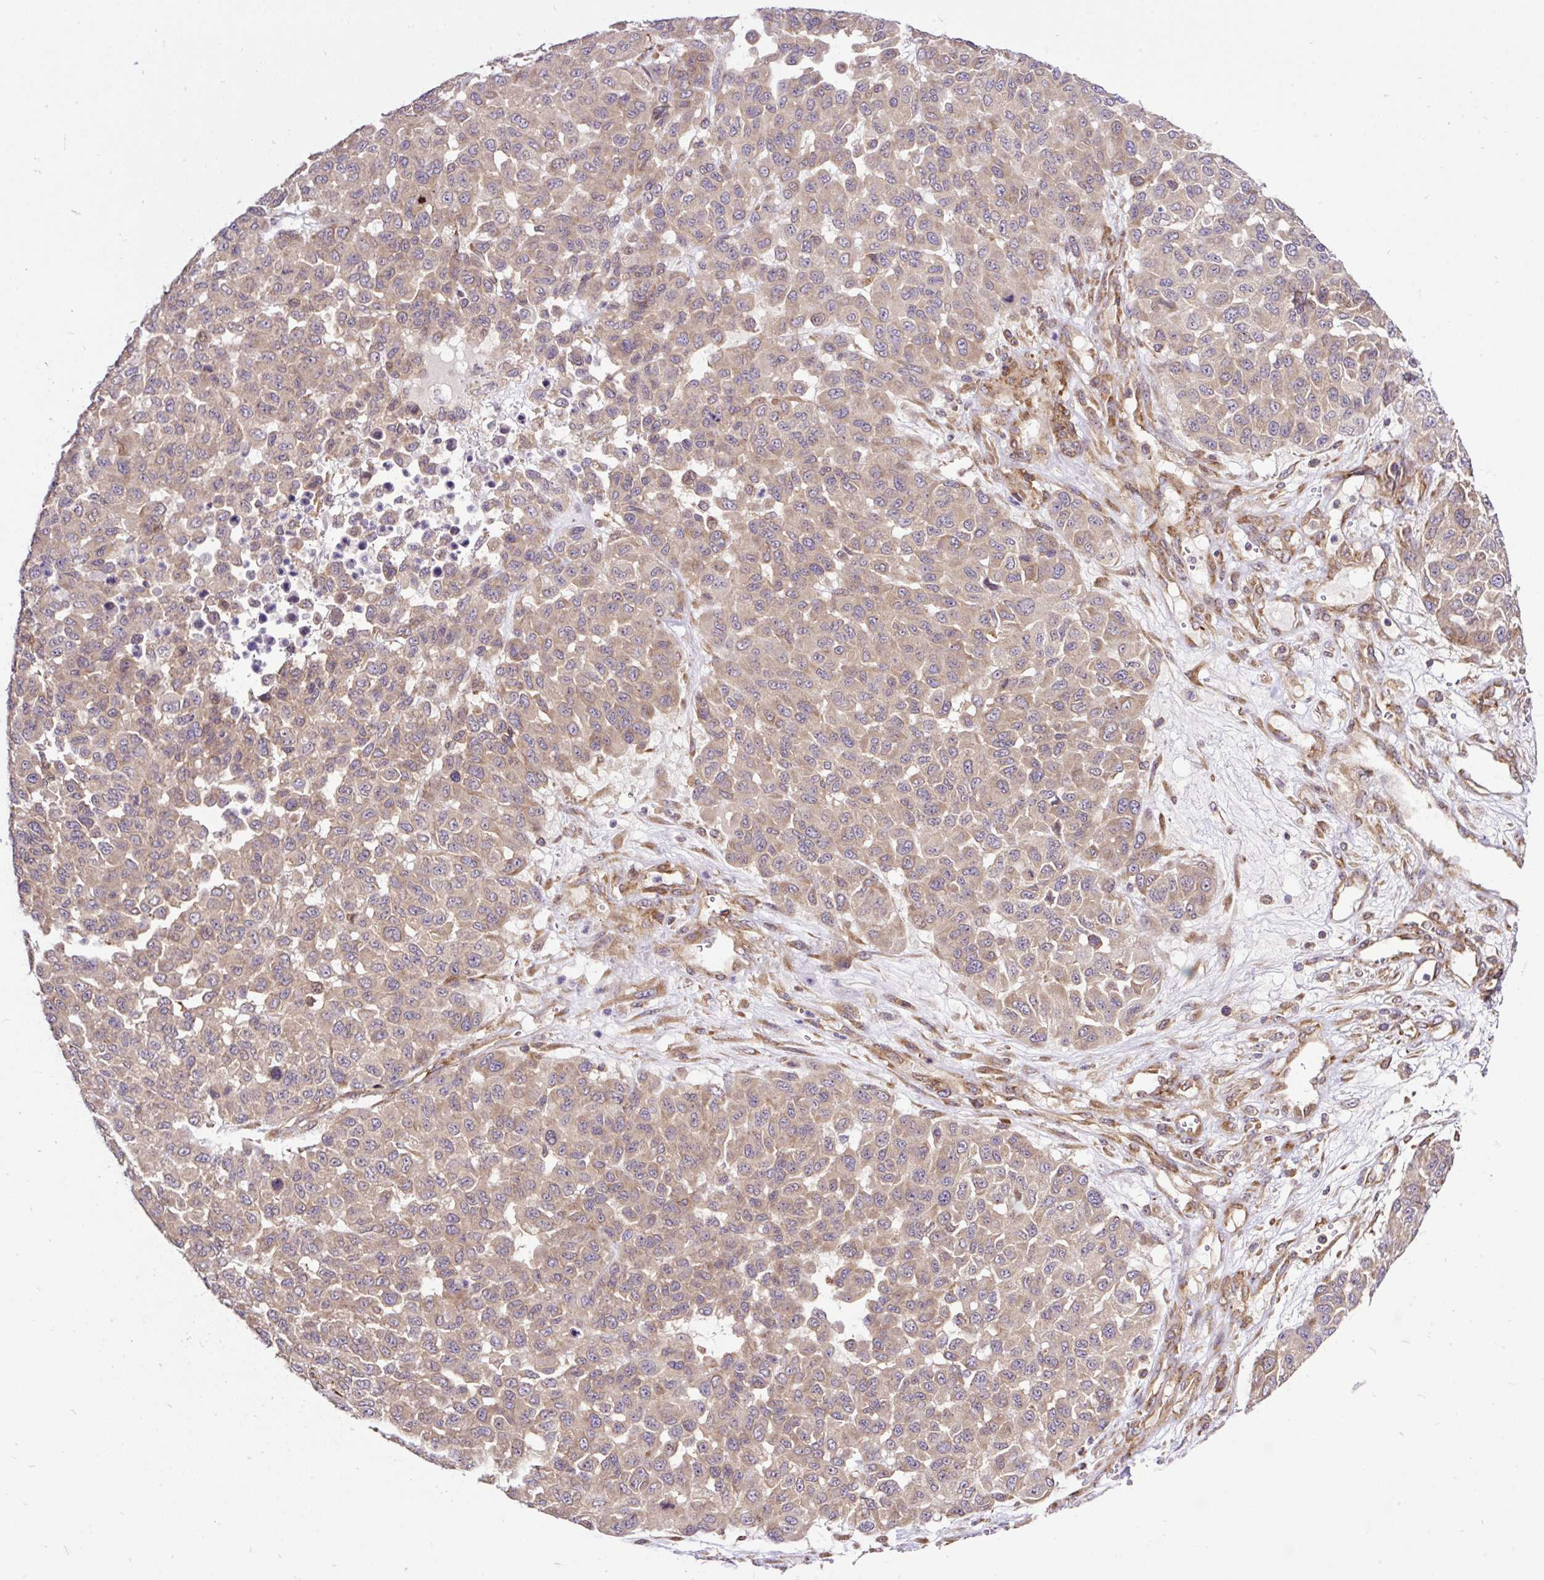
{"staining": {"intensity": "weak", "quantity": "25%-75%", "location": "cytoplasmic/membranous"}, "tissue": "melanoma", "cell_type": "Tumor cells", "image_type": "cancer", "snomed": [{"axis": "morphology", "description": "Malignant melanoma, NOS"}, {"axis": "topography", "description": "Skin"}], "caption": "DAB immunohistochemical staining of human melanoma exhibits weak cytoplasmic/membranous protein expression in approximately 25%-75% of tumor cells.", "gene": "TRIM17", "patient": {"sex": "male", "age": 62}}